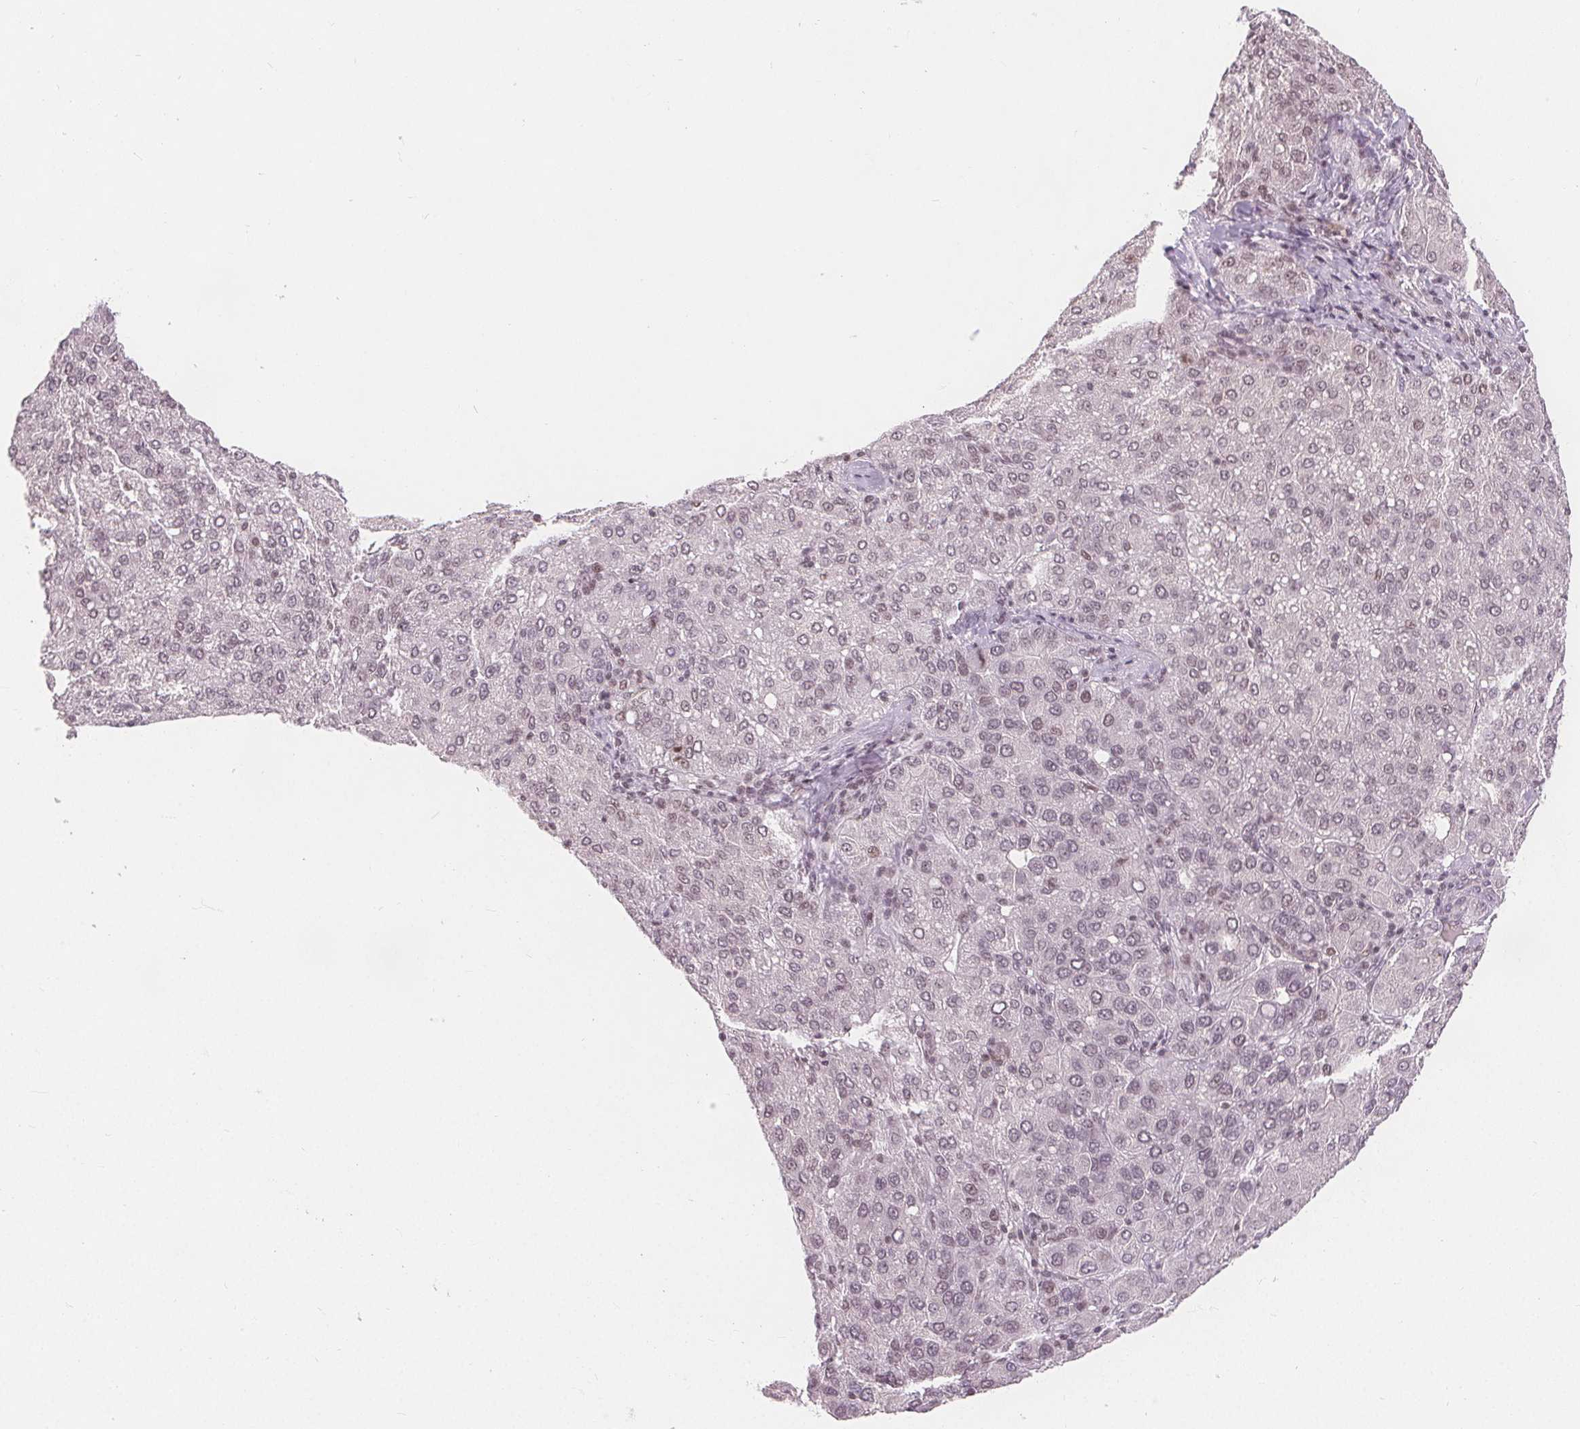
{"staining": {"intensity": "negative", "quantity": "none", "location": "none"}, "tissue": "liver cancer", "cell_type": "Tumor cells", "image_type": "cancer", "snomed": [{"axis": "morphology", "description": "Carcinoma, Hepatocellular, NOS"}, {"axis": "topography", "description": "Liver"}], "caption": "A histopathology image of hepatocellular carcinoma (liver) stained for a protein reveals no brown staining in tumor cells. (DAB (3,3'-diaminobenzidine) IHC visualized using brightfield microscopy, high magnification).", "gene": "DEK", "patient": {"sex": "male", "age": 65}}